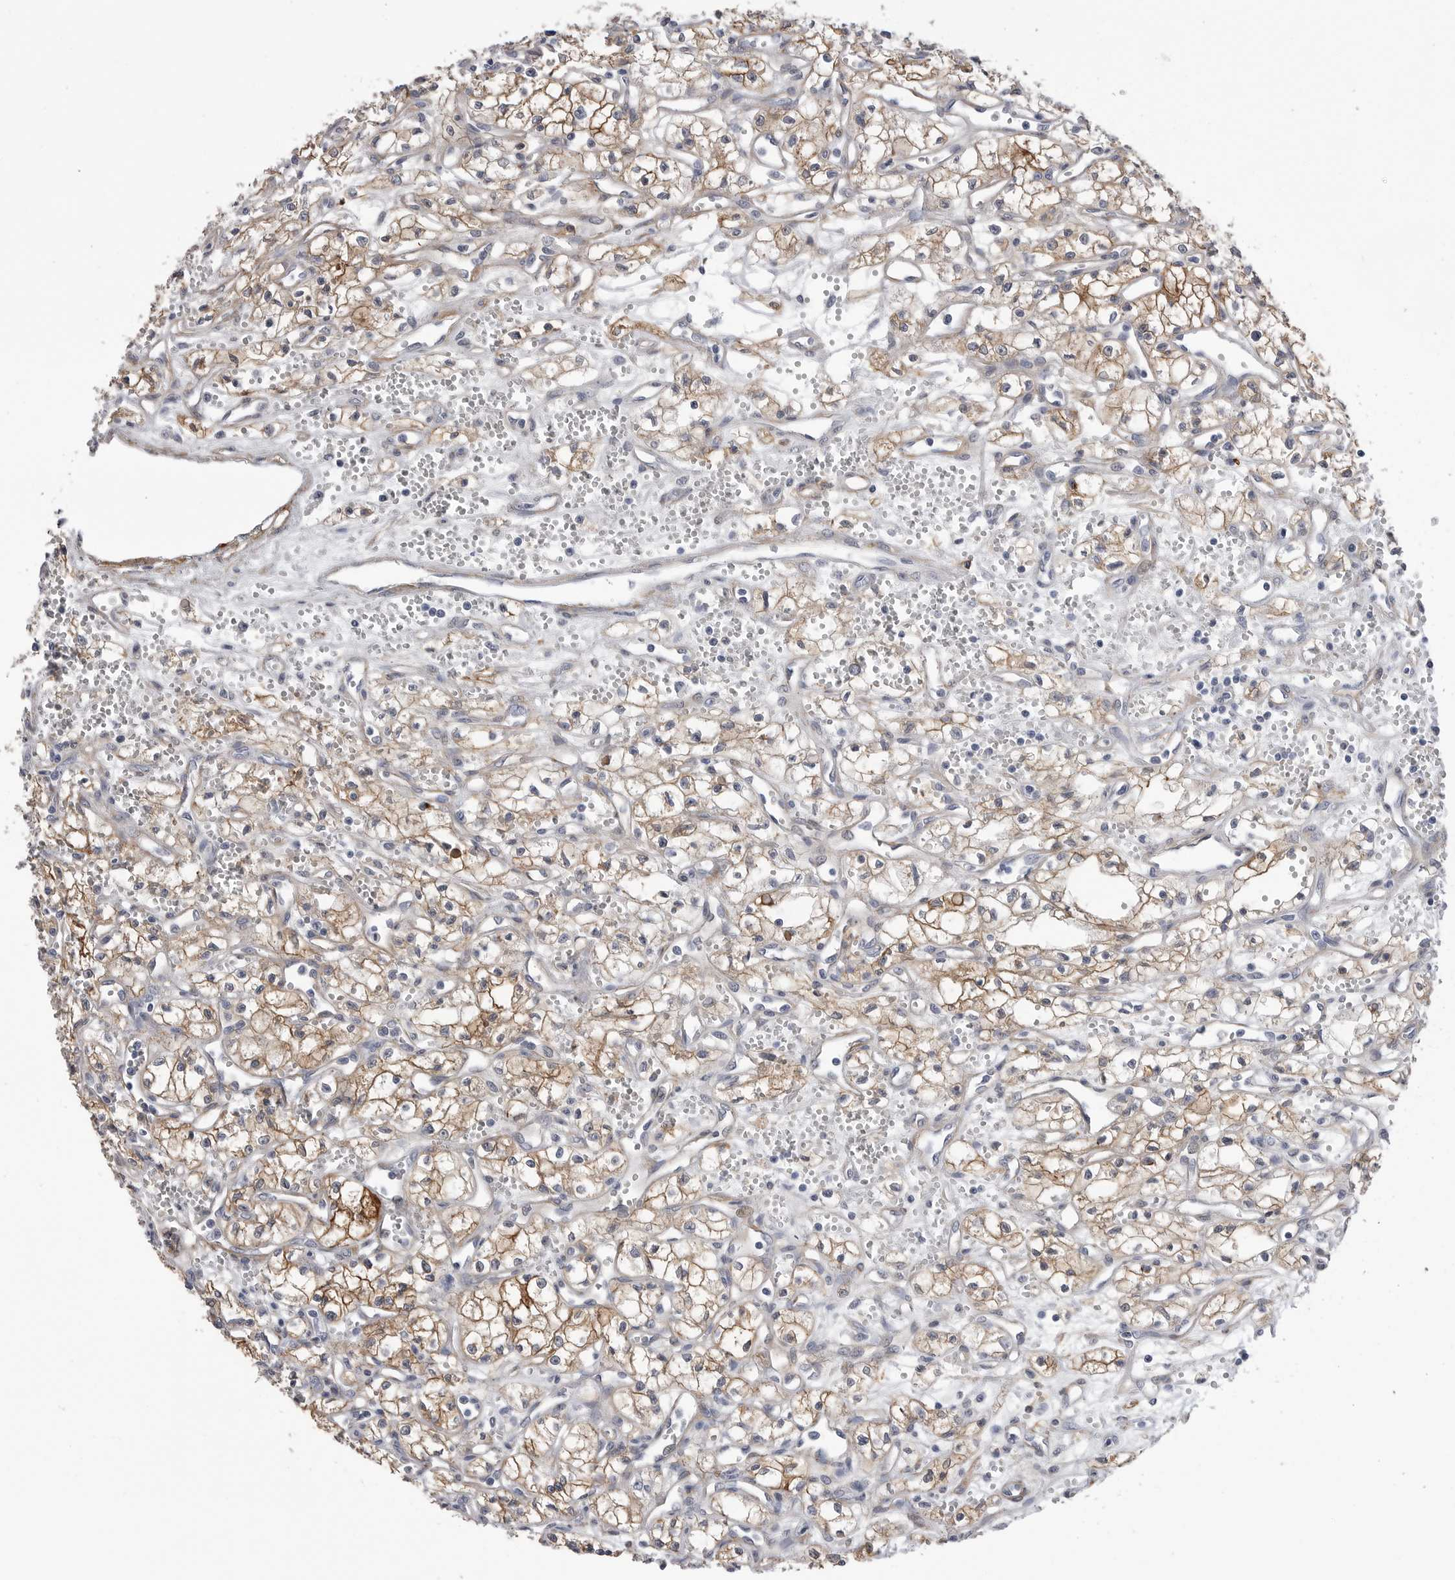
{"staining": {"intensity": "moderate", "quantity": ">75%", "location": "cytoplasmic/membranous"}, "tissue": "renal cancer", "cell_type": "Tumor cells", "image_type": "cancer", "snomed": [{"axis": "morphology", "description": "Adenocarcinoma, NOS"}, {"axis": "topography", "description": "Kidney"}], "caption": "Moderate cytoplasmic/membranous staining for a protein is present in approximately >75% of tumor cells of renal cancer (adenocarcinoma) using immunohistochemistry.", "gene": "AKAP12", "patient": {"sex": "male", "age": 59}}